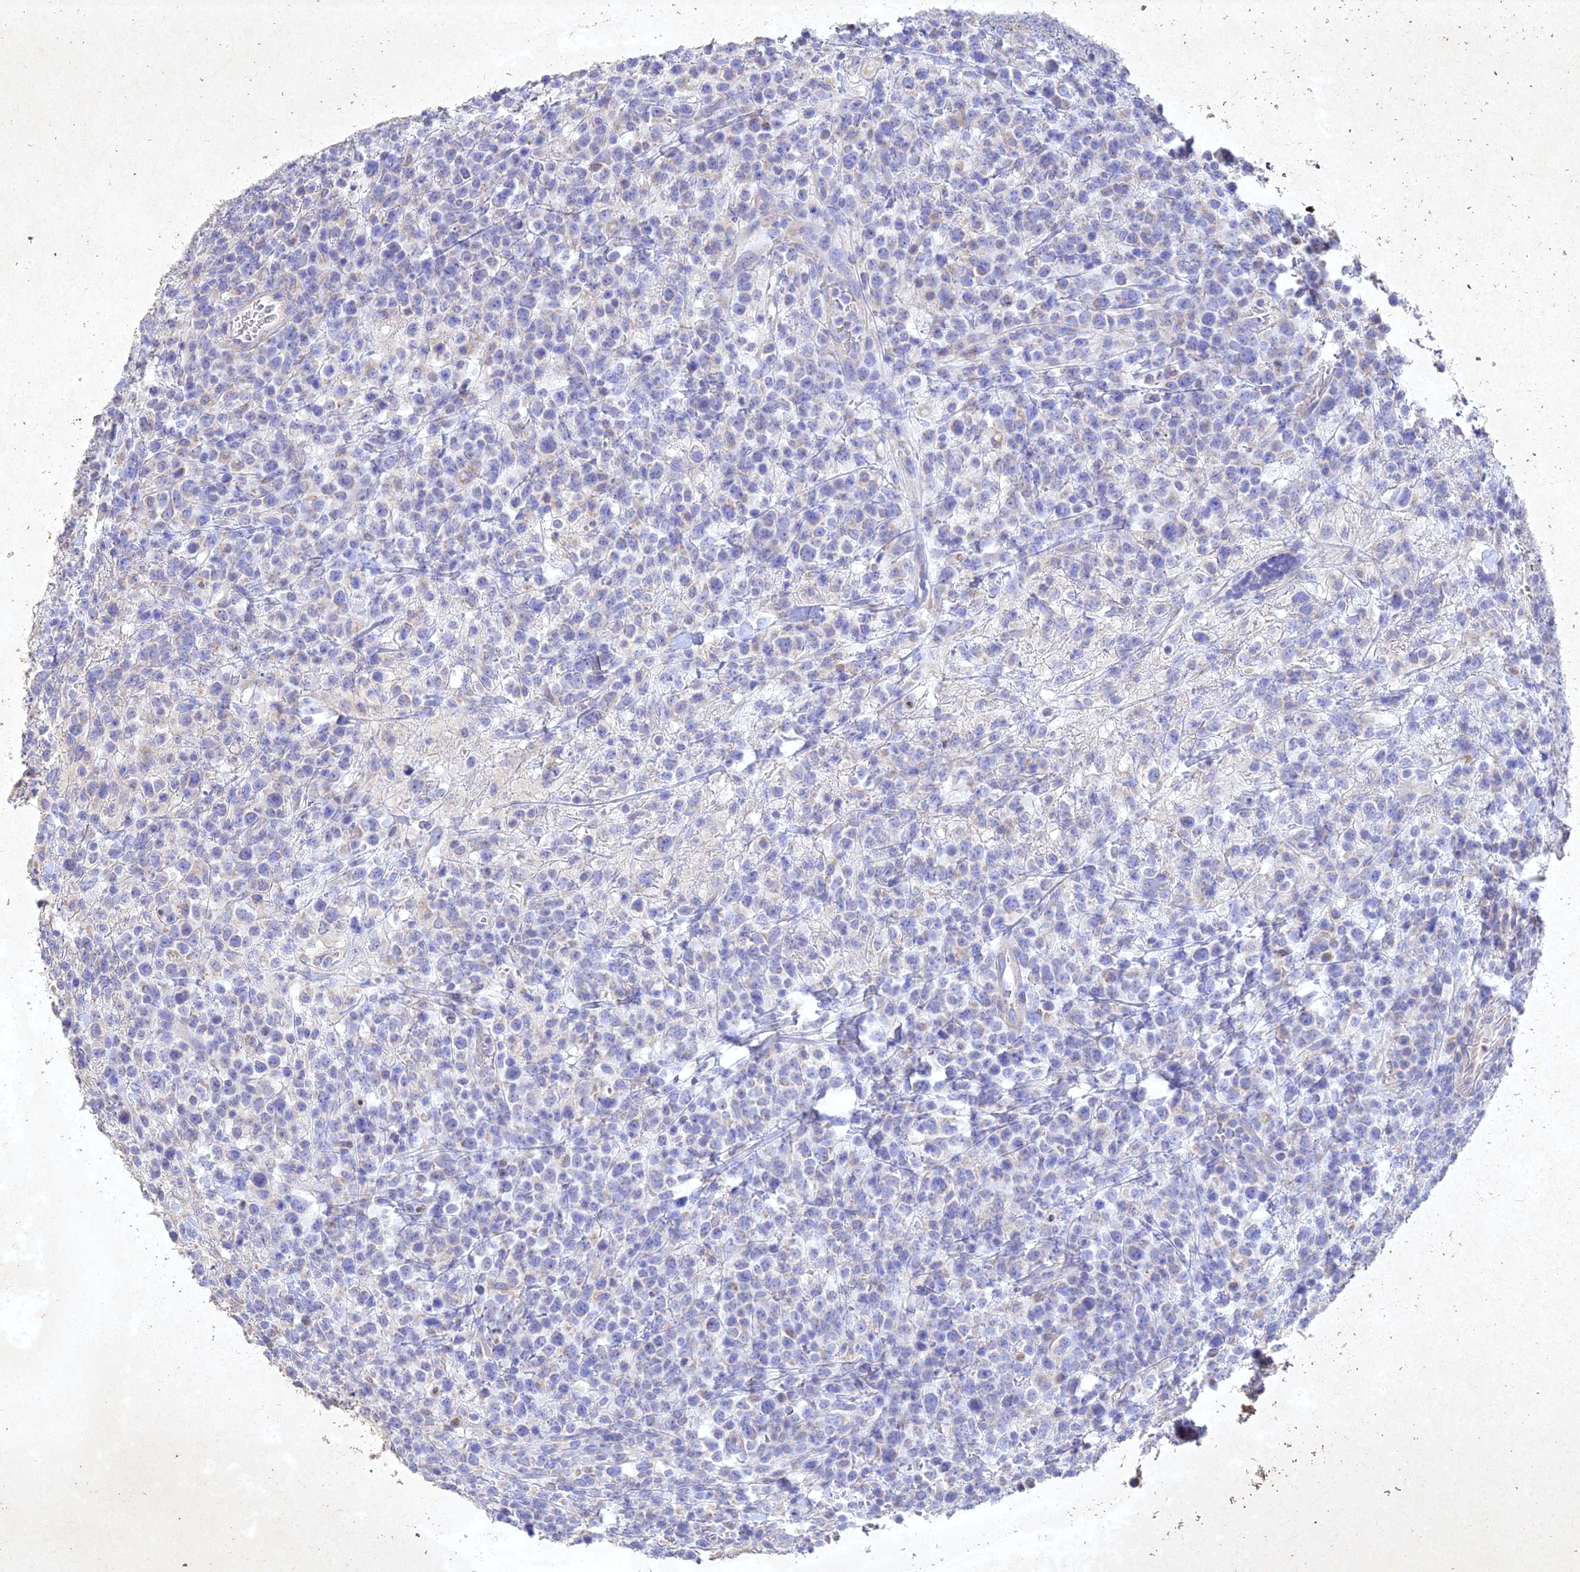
{"staining": {"intensity": "negative", "quantity": "none", "location": "none"}, "tissue": "lymphoma", "cell_type": "Tumor cells", "image_type": "cancer", "snomed": [{"axis": "morphology", "description": "Malignant lymphoma, non-Hodgkin's type, High grade"}, {"axis": "topography", "description": "Colon"}], "caption": "There is no significant positivity in tumor cells of lymphoma.", "gene": "NDUFV1", "patient": {"sex": "female", "age": 53}}